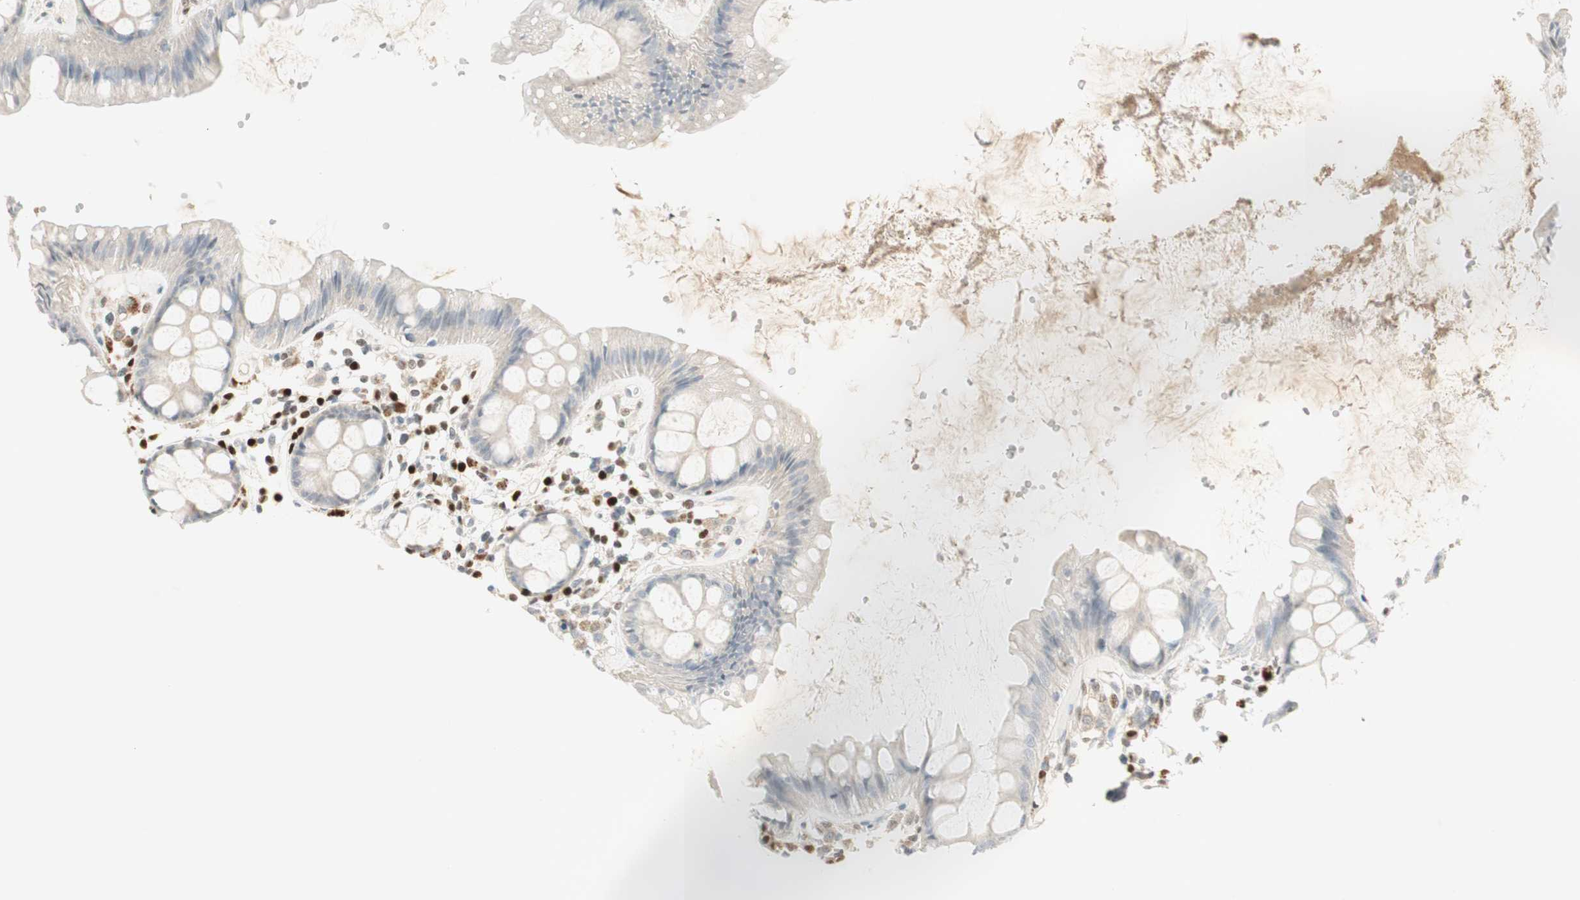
{"staining": {"intensity": "weak", "quantity": "<25%", "location": "cytoplasmic/membranous"}, "tissue": "rectum", "cell_type": "Glandular cells", "image_type": "normal", "snomed": [{"axis": "morphology", "description": "Normal tissue, NOS"}, {"axis": "topography", "description": "Rectum"}], "caption": "Immunohistochemistry (IHC) micrograph of benign rectum: rectum stained with DAB (3,3'-diaminobenzidine) reveals no significant protein staining in glandular cells.", "gene": "RUNX2", "patient": {"sex": "female", "age": 66}}